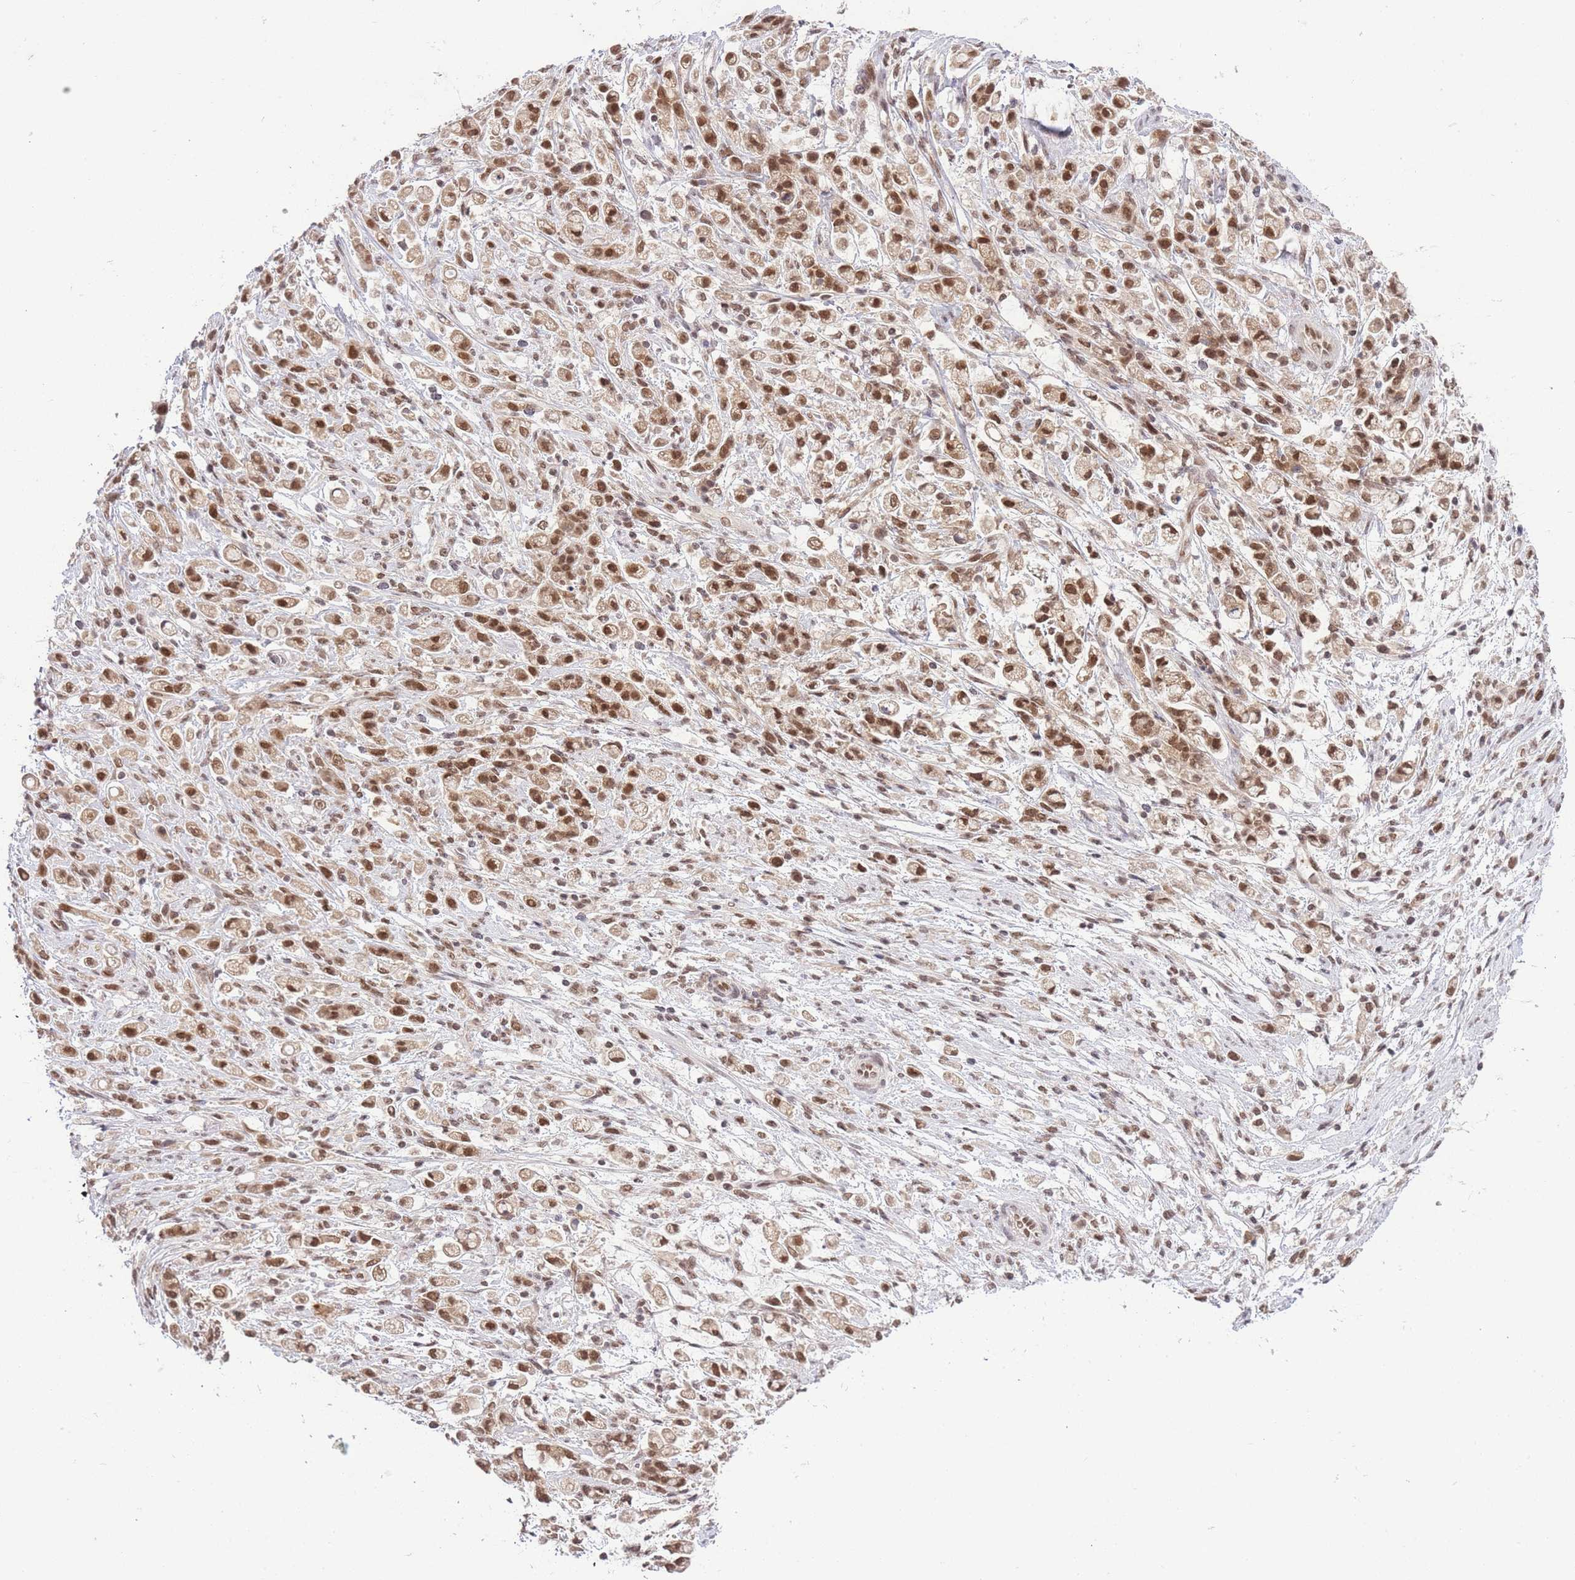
{"staining": {"intensity": "moderate", "quantity": ">75%", "location": "nuclear"}, "tissue": "stomach cancer", "cell_type": "Tumor cells", "image_type": "cancer", "snomed": [{"axis": "morphology", "description": "Adenocarcinoma, NOS"}, {"axis": "topography", "description": "Stomach"}], "caption": "Immunohistochemical staining of stomach adenocarcinoma reveals medium levels of moderate nuclear positivity in approximately >75% of tumor cells. (IHC, brightfield microscopy, high magnification).", "gene": "TMED3", "patient": {"sex": "female", "age": 60}}